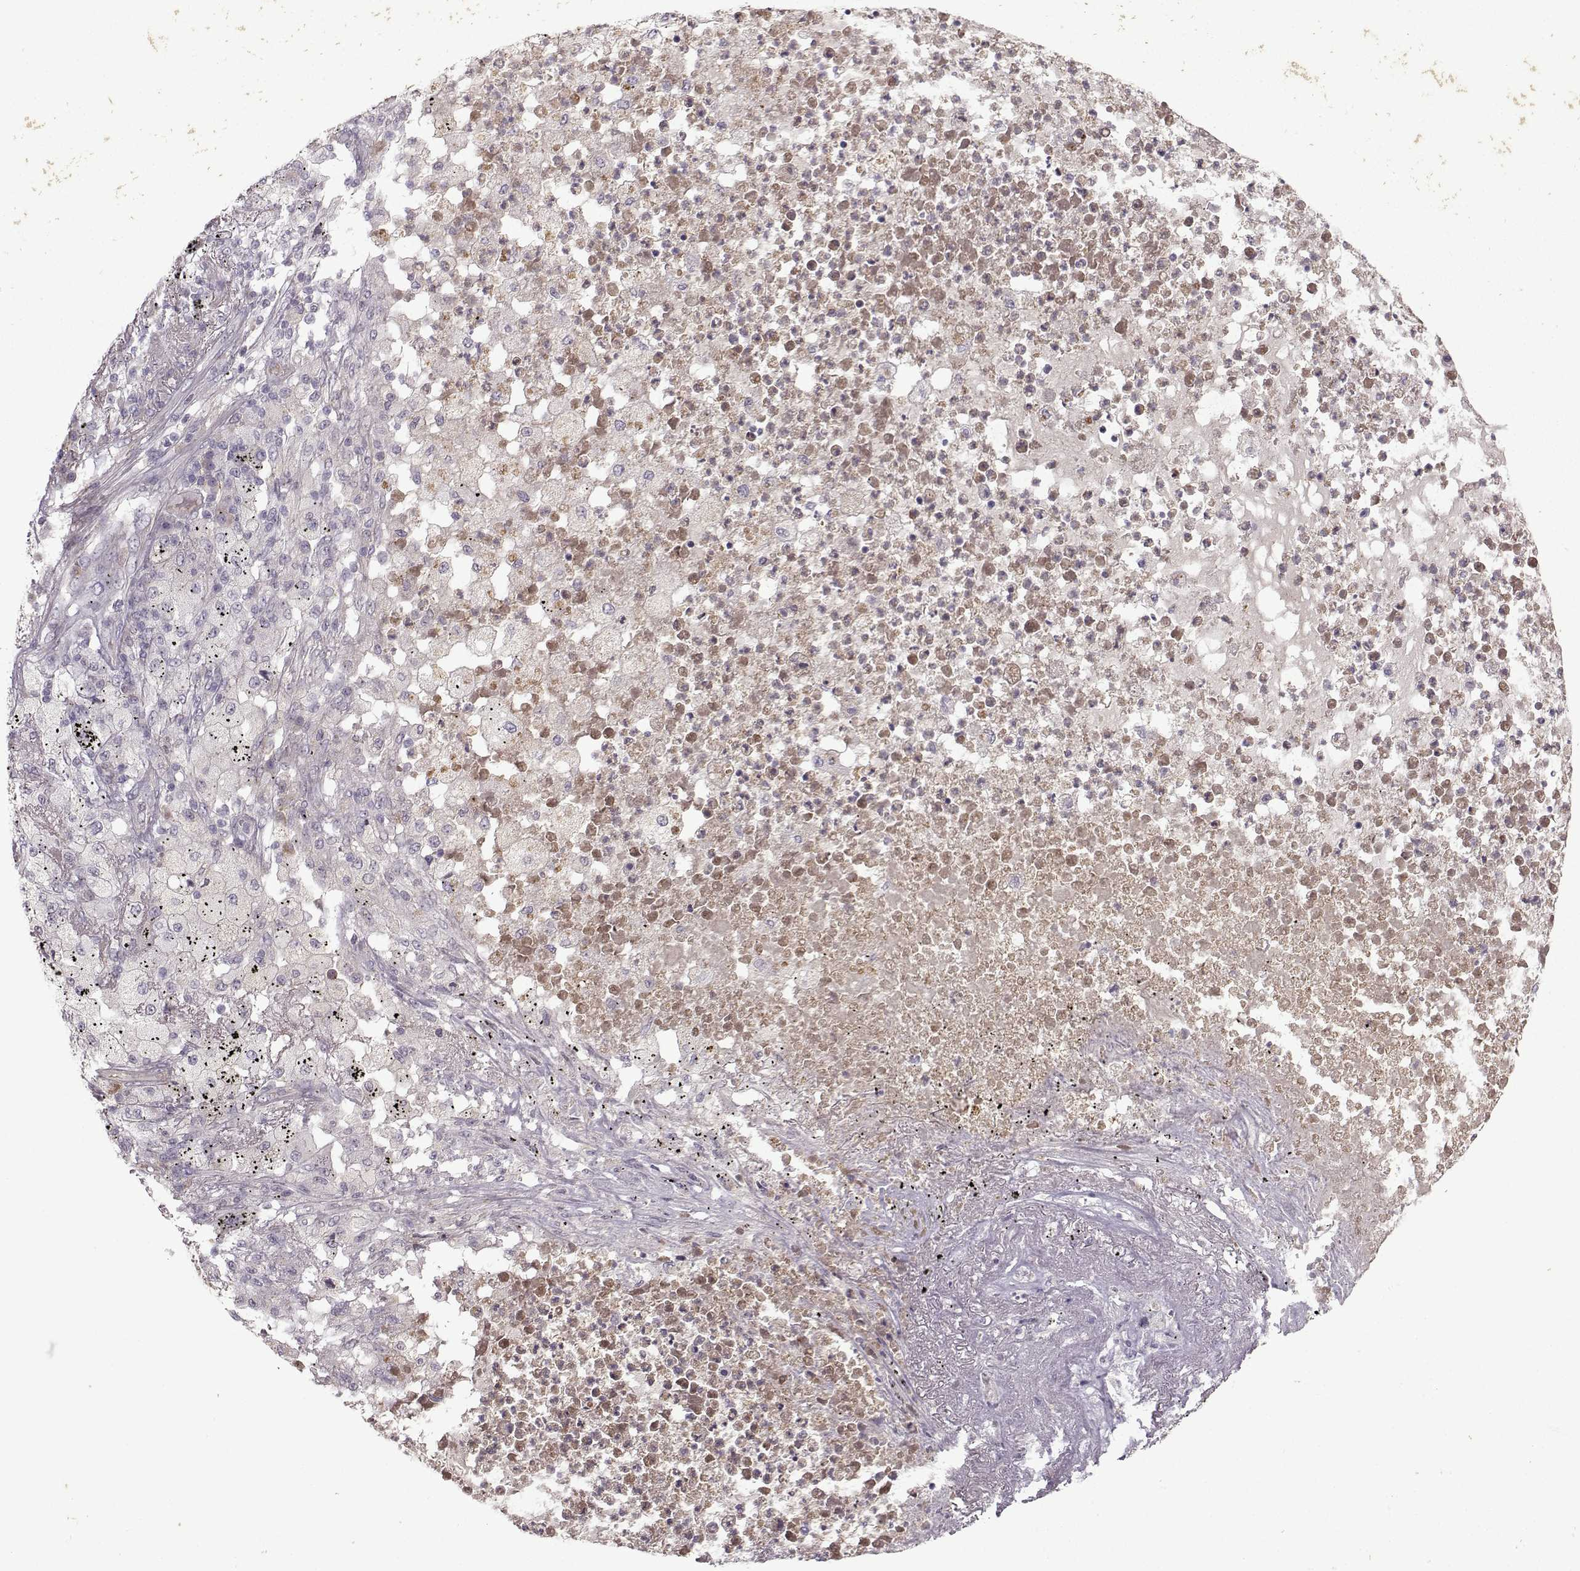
{"staining": {"intensity": "negative", "quantity": "none", "location": "none"}, "tissue": "lung cancer", "cell_type": "Tumor cells", "image_type": "cancer", "snomed": [{"axis": "morphology", "description": "Adenocarcinoma, NOS"}, {"axis": "topography", "description": "Lung"}], "caption": "Image shows no significant protein positivity in tumor cells of lung adenocarcinoma.", "gene": "OPRD1", "patient": {"sex": "female", "age": 73}}